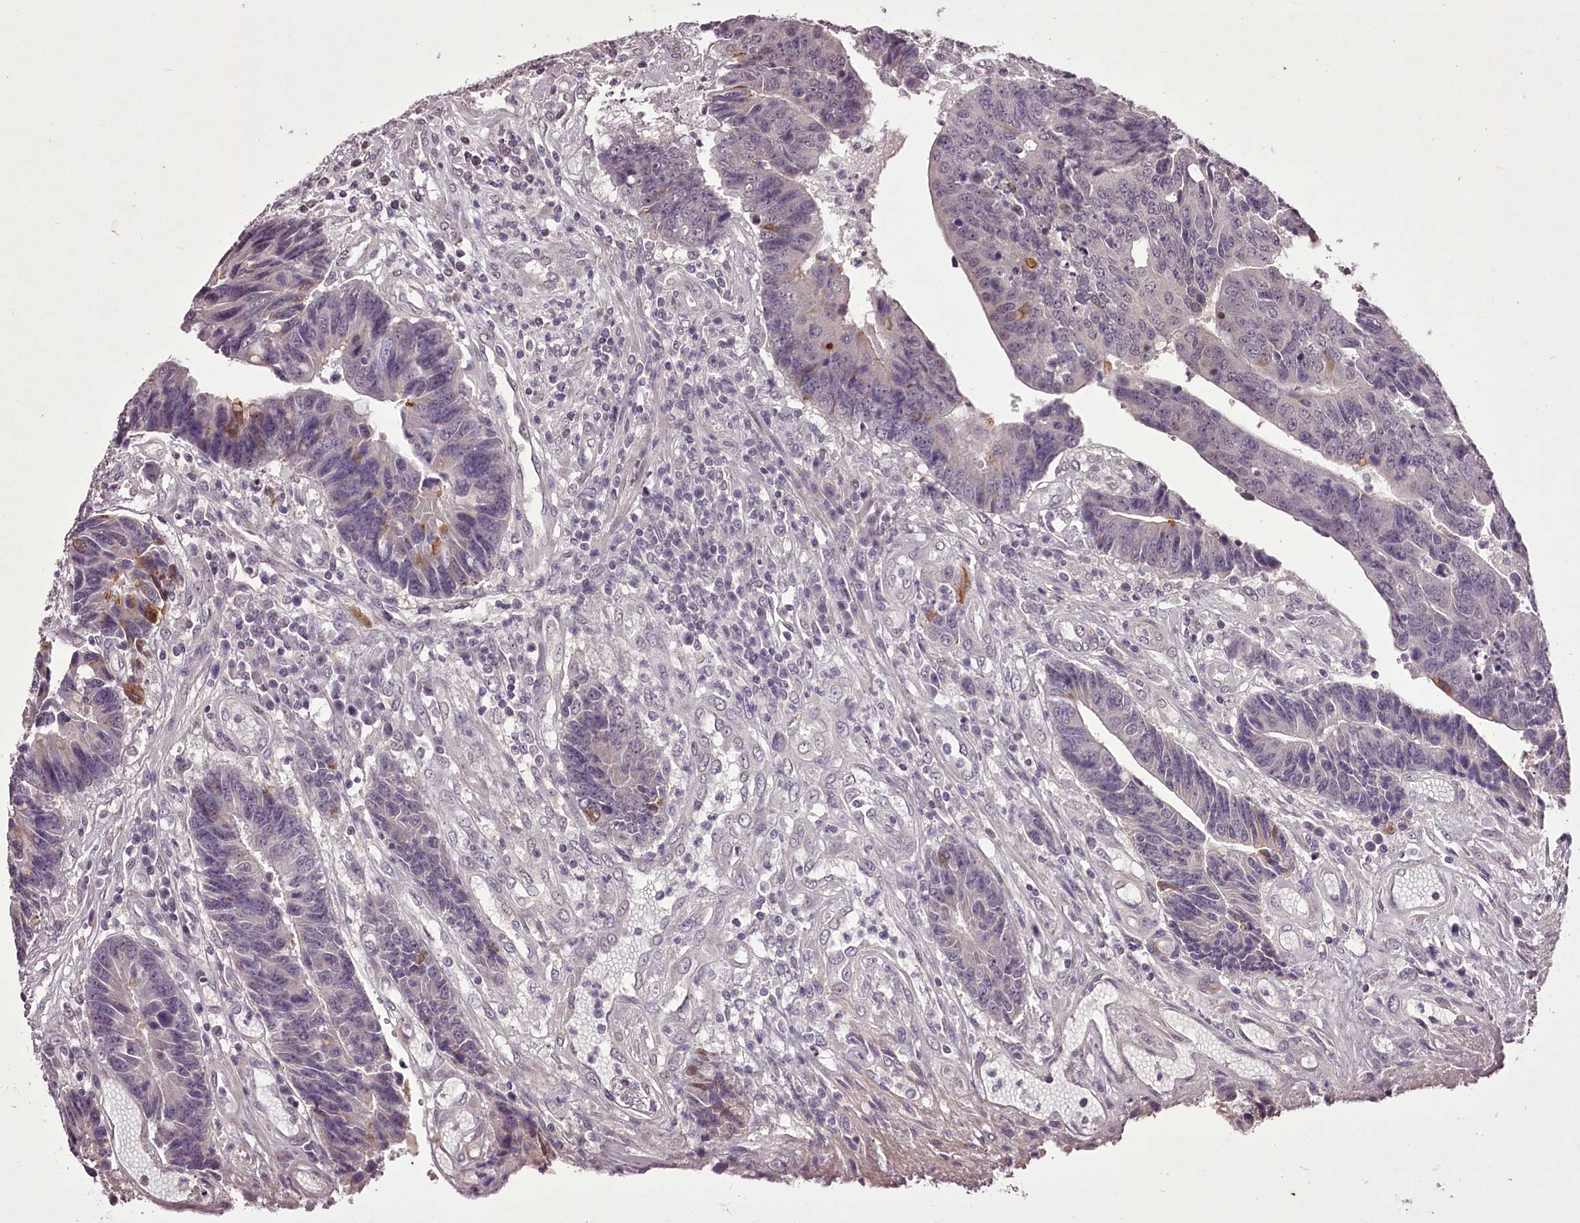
{"staining": {"intensity": "negative", "quantity": "none", "location": "none"}, "tissue": "colorectal cancer", "cell_type": "Tumor cells", "image_type": "cancer", "snomed": [{"axis": "morphology", "description": "Adenocarcinoma, NOS"}, {"axis": "topography", "description": "Rectum"}], "caption": "This is a micrograph of IHC staining of colorectal cancer, which shows no expression in tumor cells.", "gene": "C1orf56", "patient": {"sex": "male", "age": 84}}